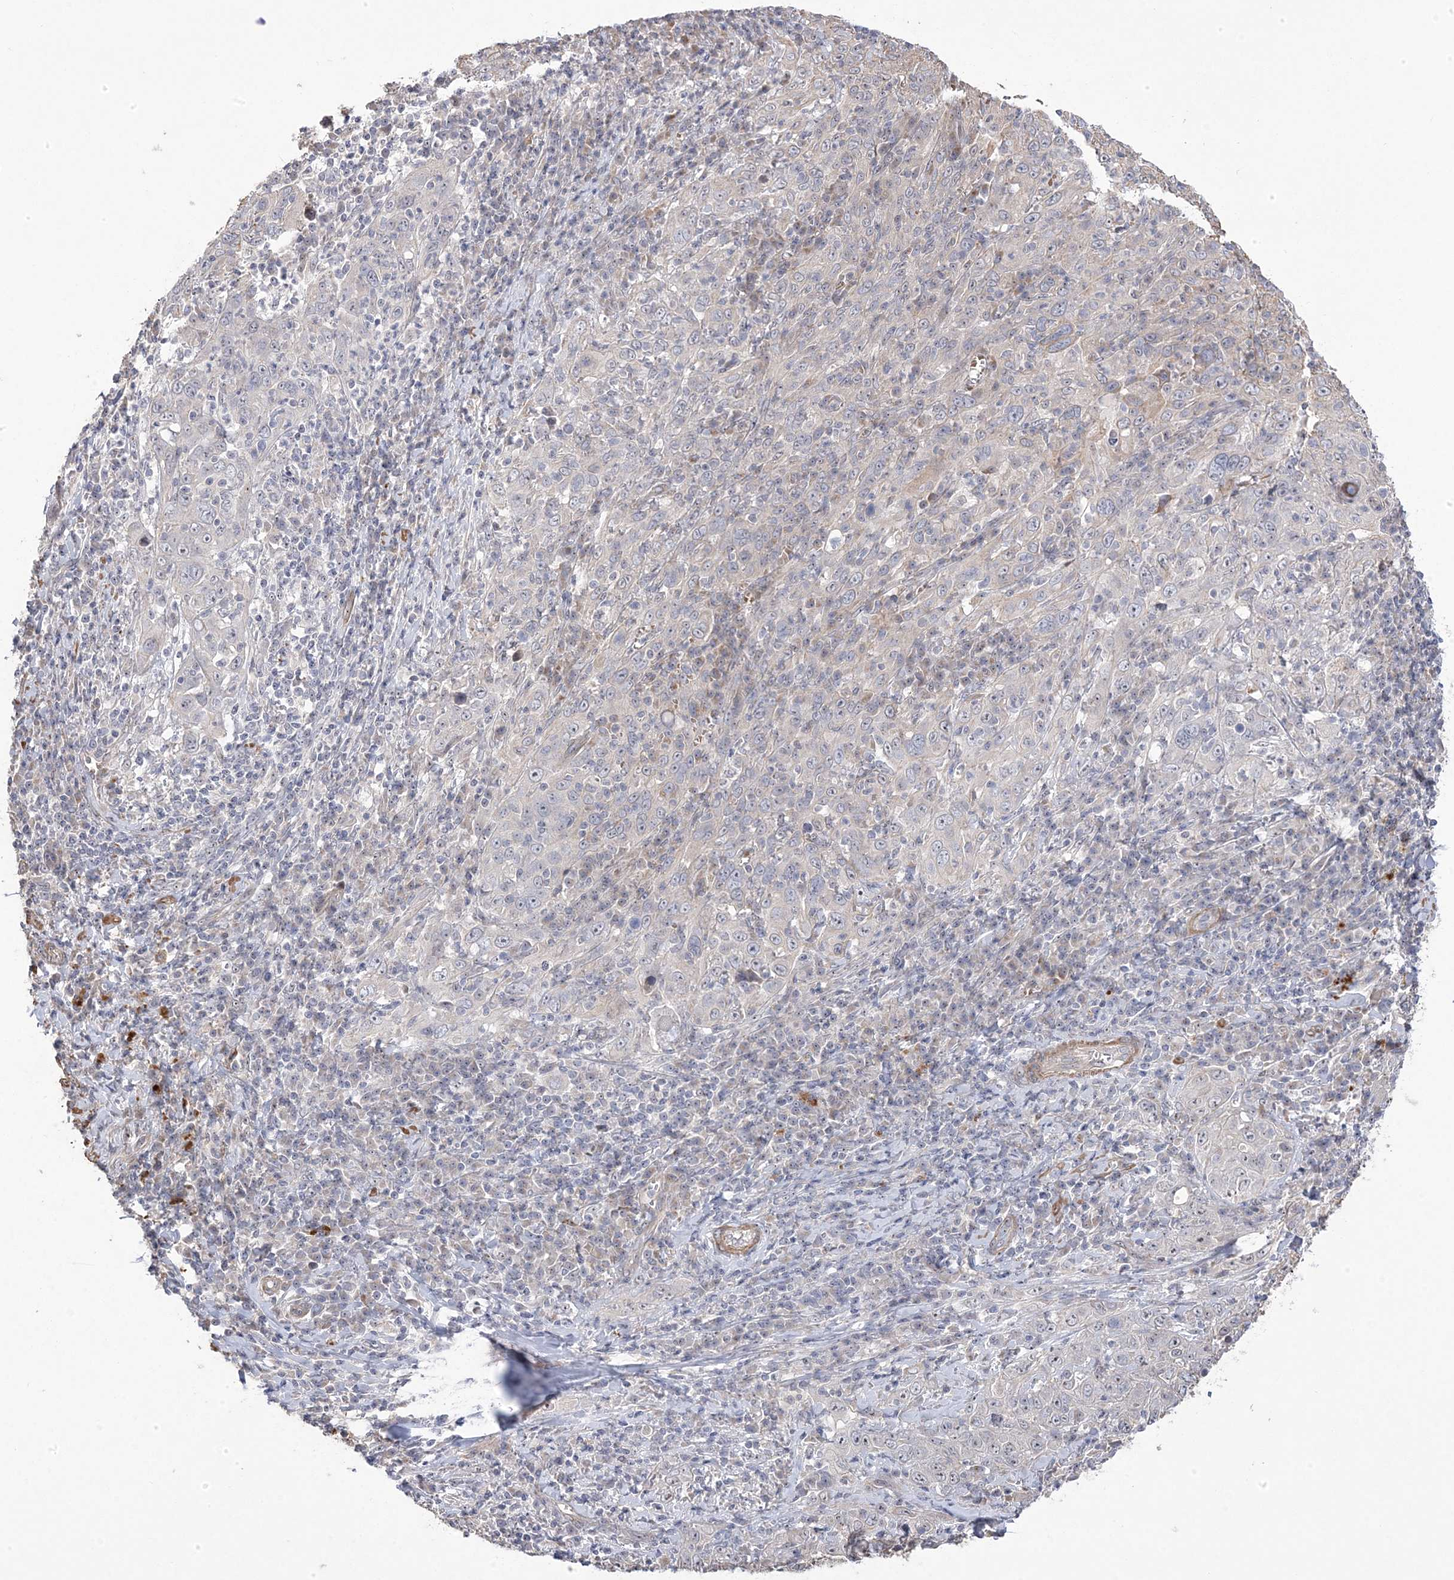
{"staining": {"intensity": "negative", "quantity": "none", "location": "none"}, "tissue": "cervical cancer", "cell_type": "Tumor cells", "image_type": "cancer", "snomed": [{"axis": "morphology", "description": "Squamous cell carcinoma, NOS"}, {"axis": "topography", "description": "Cervix"}], "caption": "The histopathology image exhibits no significant staining in tumor cells of squamous cell carcinoma (cervical).", "gene": "GTPBP6", "patient": {"sex": "female", "age": 46}}